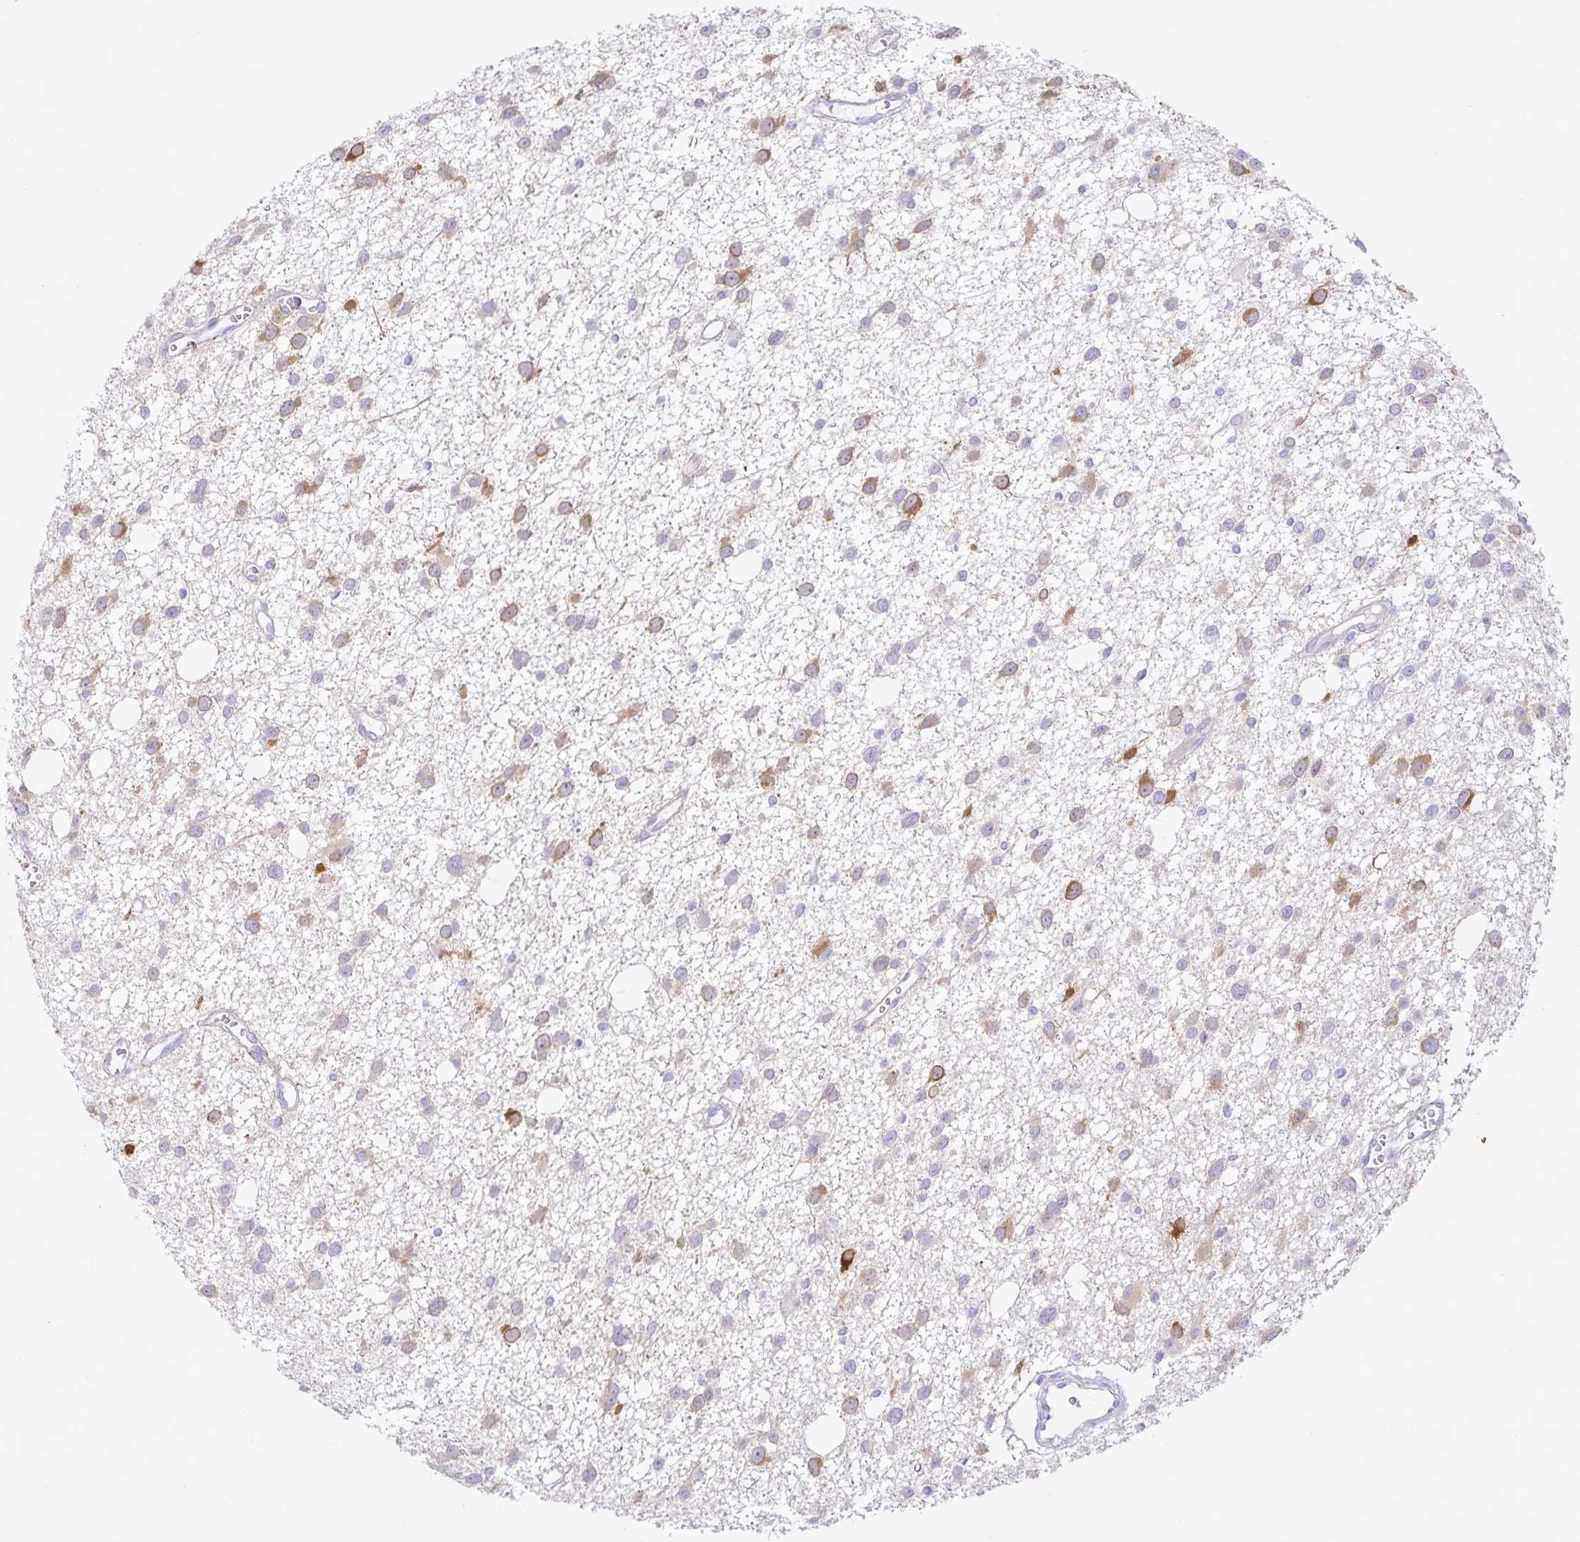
{"staining": {"intensity": "moderate", "quantity": "25%-75%", "location": "cytoplasmic/membranous"}, "tissue": "glioma", "cell_type": "Tumor cells", "image_type": "cancer", "snomed": [{"axis": "morphology", "description": "Glioma, malignant, High grade"}, {"axis": "topography", "description": "Brain"}], "caption": "DAB (3,3'-diaminobenzidine) immunohistochemical staining of glioma reveals moderate cytoplasmic/membranous protein expression in about 25%-75% of tumor cells. (Brightfield microscopy of DAB IHC at high magnification).", "gene": "MON2", "patient": {"sex": "male", "age": 23}}